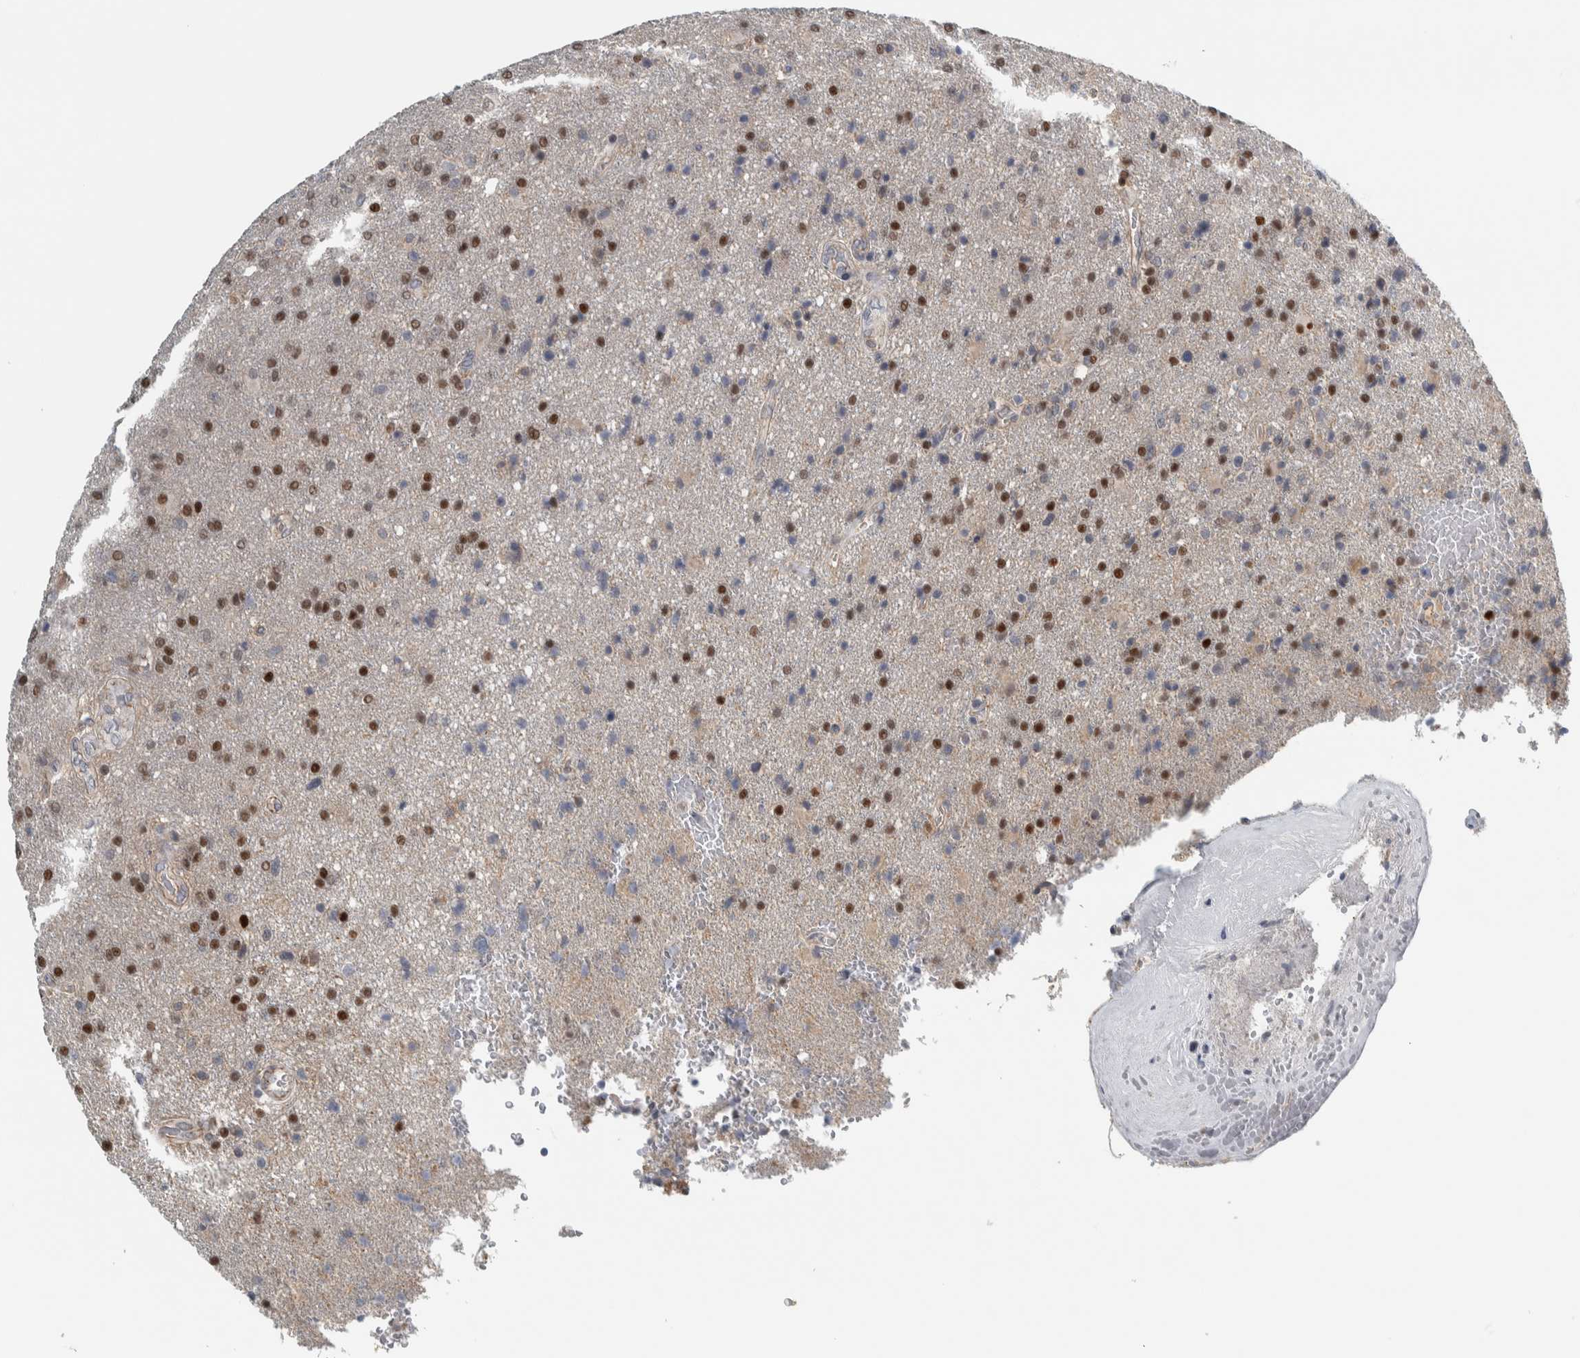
{"staining": {"intensity": "strong", "quantity": "25%-75%", "location": "nuclear"}, "tissue": "glioma", "cell_type": "Tumor cells", "image_type": "cancer", "snomed": [{"axis": "morphology", "description": "Glioma, malignant, High grade"}, {"axis": "topography", "description": "Brain"}], "caption": "High-power microscopy captured an IHC histopathology image of malignant glioma (high-grade), revealing strong nuclear expression in about 25%-75% of tumor cells. The staining was performed using DAB, with brown indicating positive protein expression. Nuclei are stained blue with hematoxylin.", "gene": "ADPRM", "patient": {"sex": "male", "age": 72}}